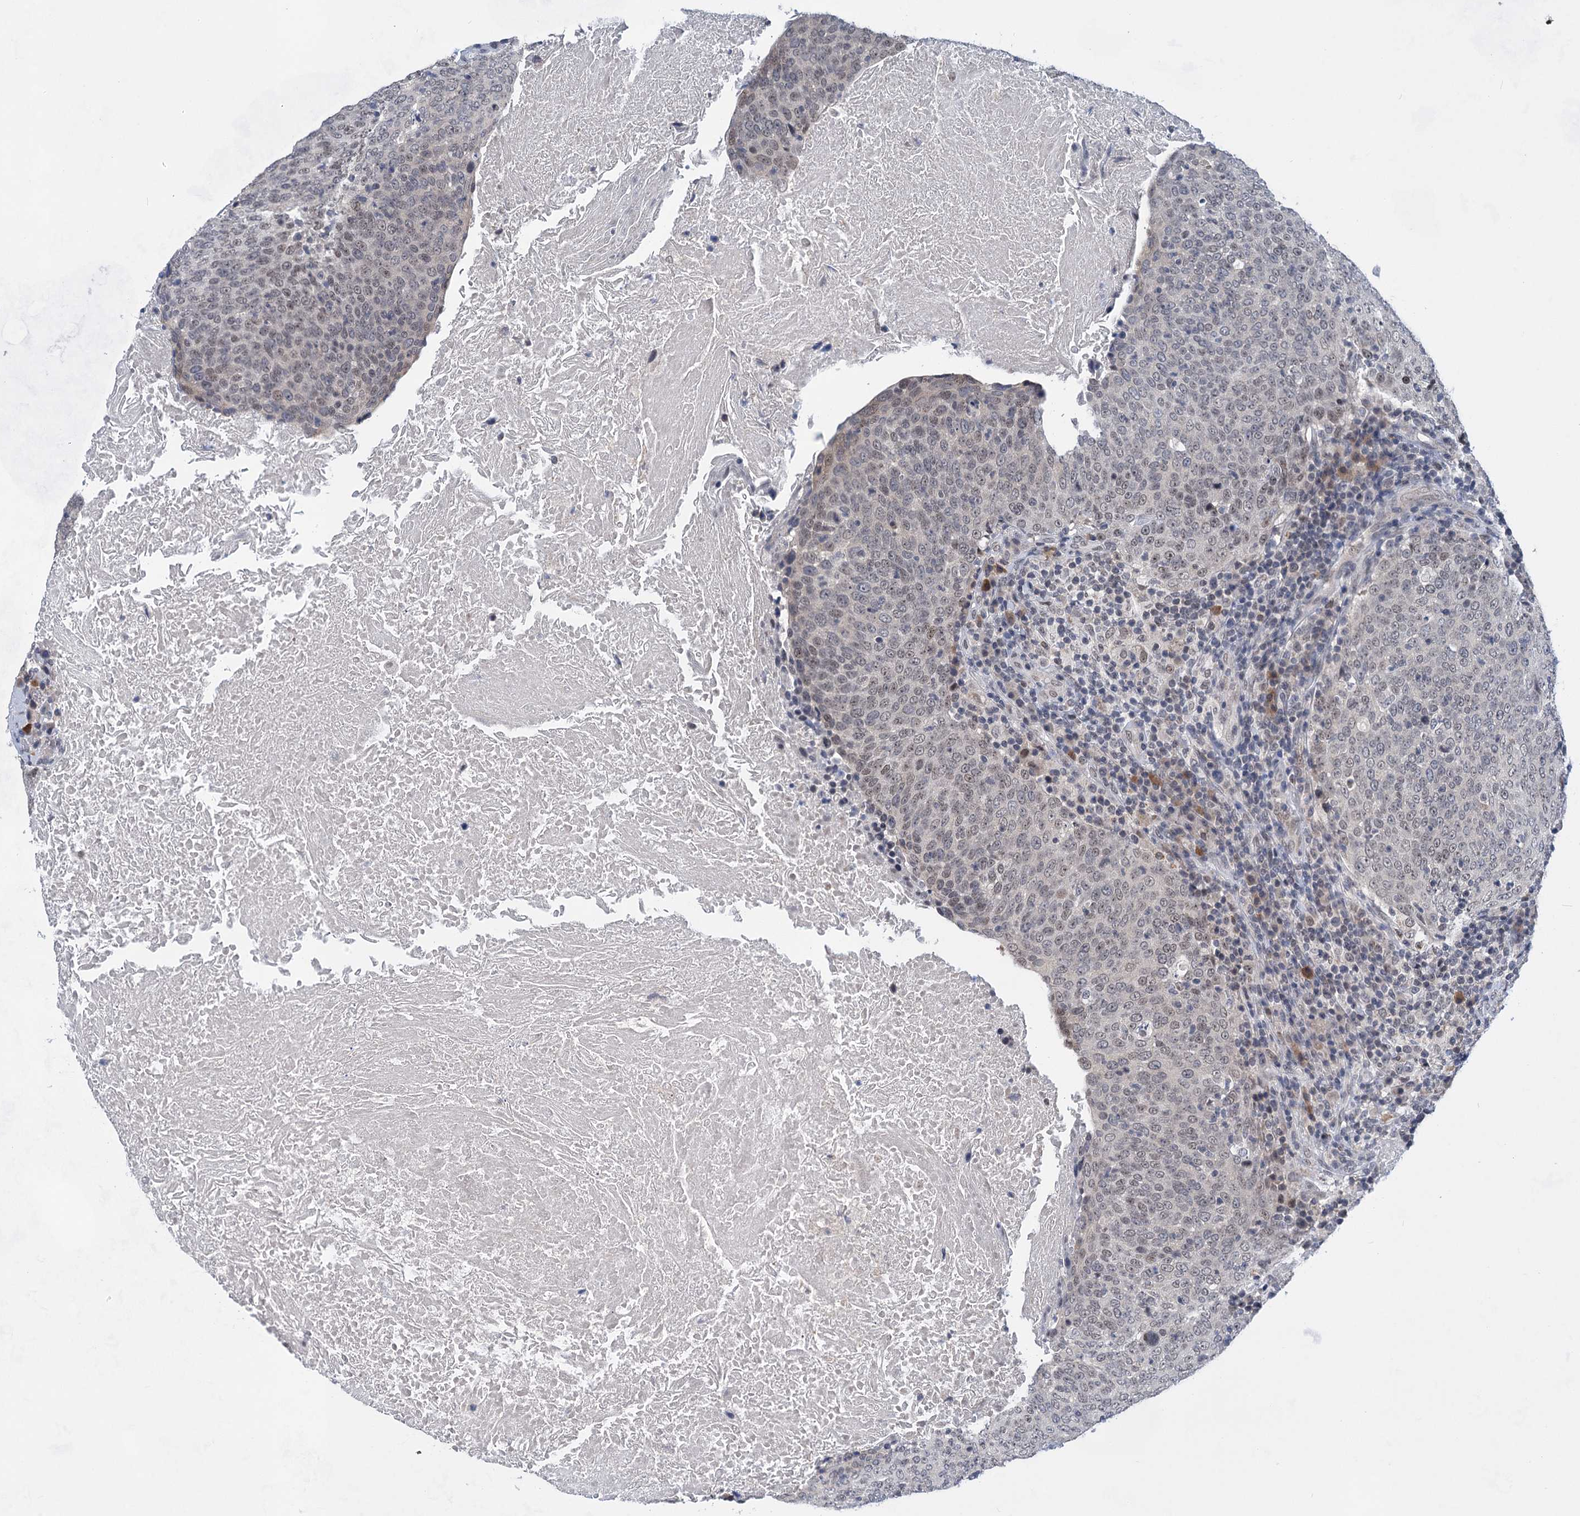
{"staining": {"intensity": "negative", "quantity": "none", "location": "none"}, "tissue": "head and neck cancer", "cell_type": "Tumor cells", "image_type": "cancer", "snomed": [{"axis": "morphology", "description": "Squamous cell carcinoma, NOS"}, {"axis": "morphology", "description": "Squamous cell carcinoma, metastatic, NOS"}, {"axis": "topography", "description": "Lymph node"}, {"axis": "topography", "description": "Head-Neck"}], "caption": "The histopathology image reveals no staining of tumor cells in head and neck metastatic squamous cell carcinoma. The staining is performed using DAB brown chromogen with nuclei counter-stained in using hematoxylin.", "gene": "TTC17", "patient": {"sex": "male", "age": 62}}